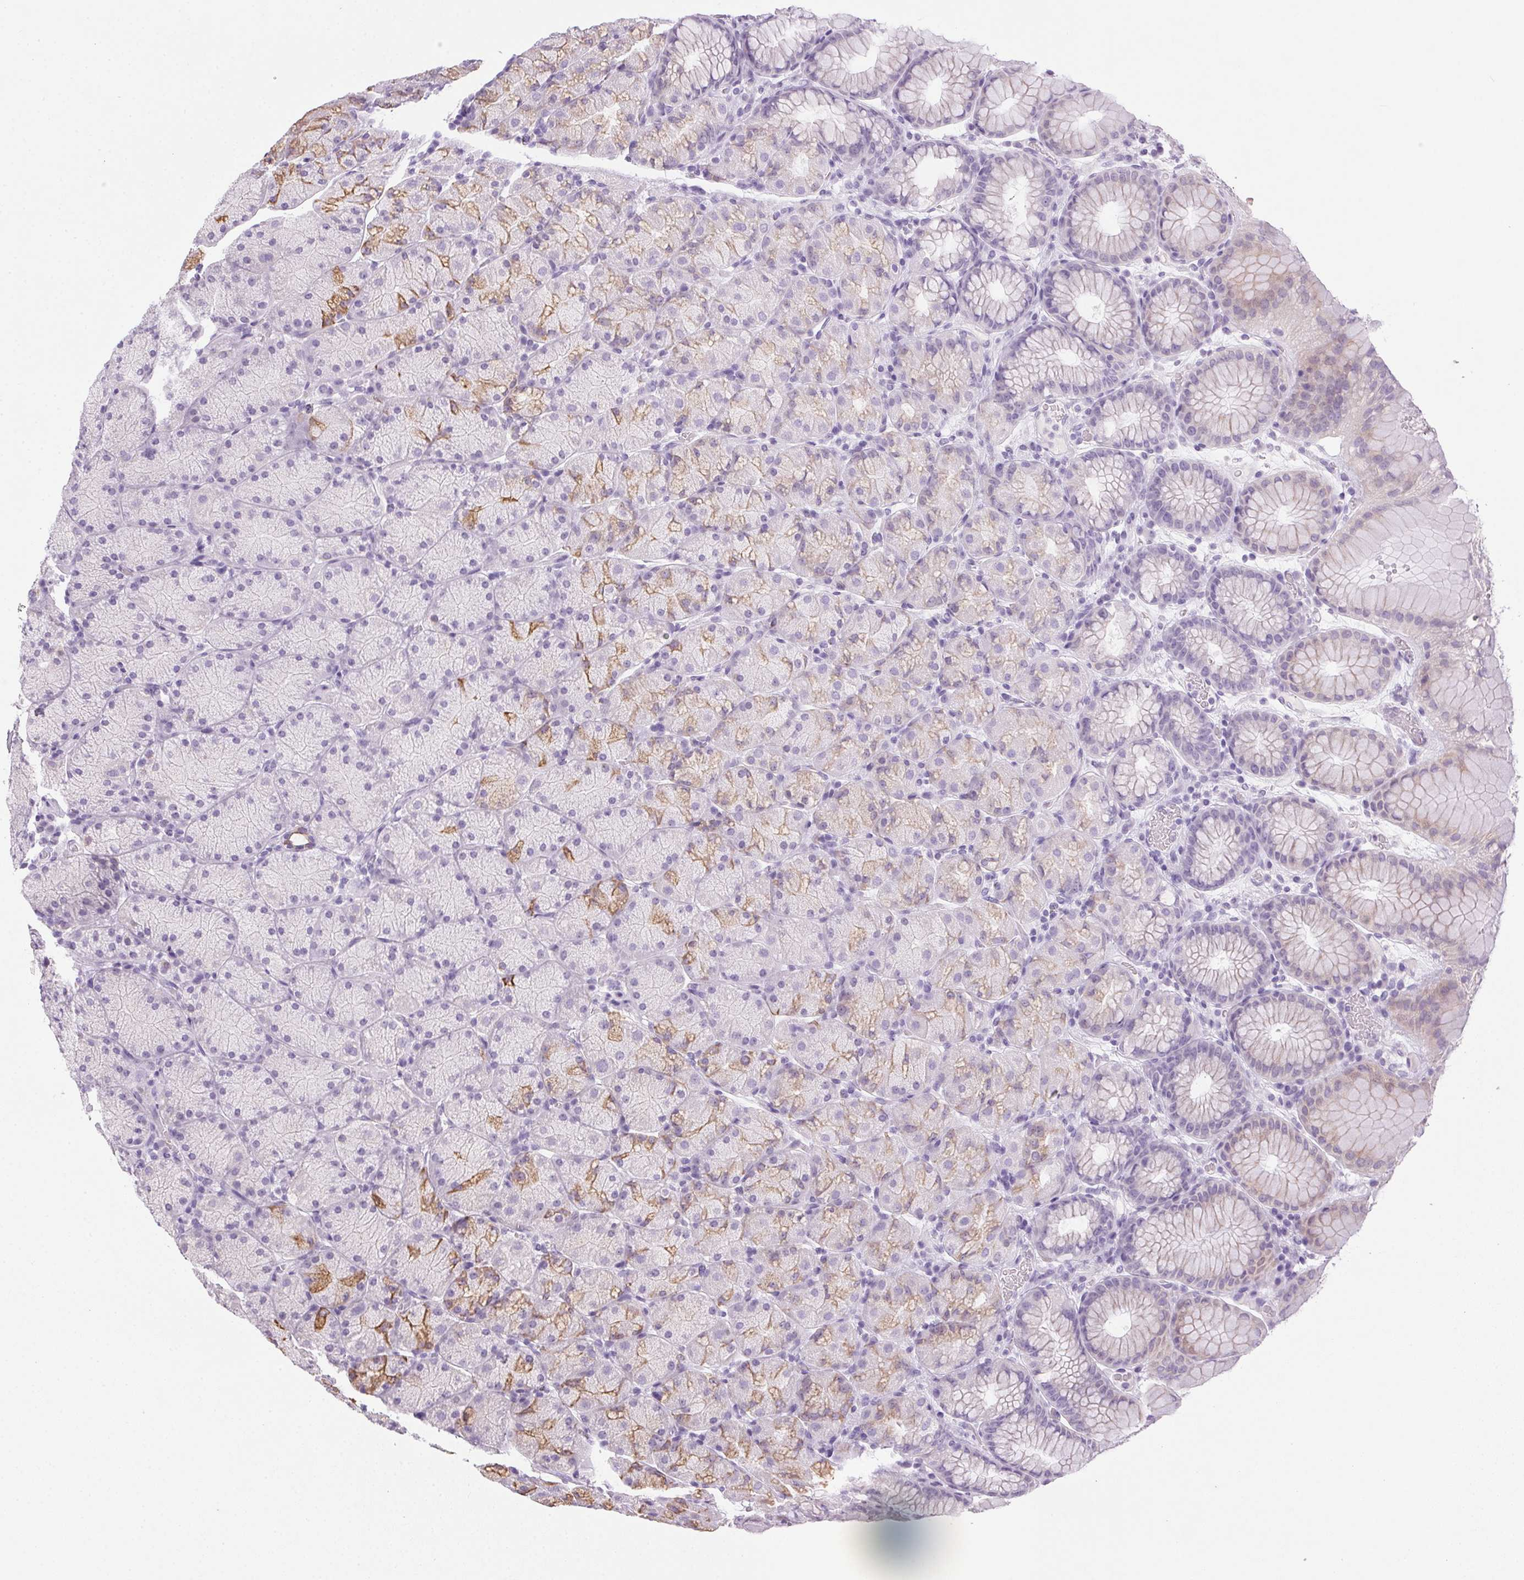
{"staining": {"intensity": "moderate", "quantity": "<25%", "location": "cytoplasmic/membranous"}, "tissue": "stomach", "cell_type": "Glandular cells", "image_type": "normal", "snomed": [{"axis": "morphology", "description": "Normal tissue, NOS"}, {"axis": "topography", "description": "Stomach, upper"}, {"axis": "topography", "description": "Stomach"}], "caption": "This micrograph demonstrates immunohistochemistry (IHC) staining of unremarkable stomach, with low moderate cytoplasmic/membranous expression in about <25% of glandular cells.", "gene": "POPDC2", "patient": {"sex": "male", "age": 76}}